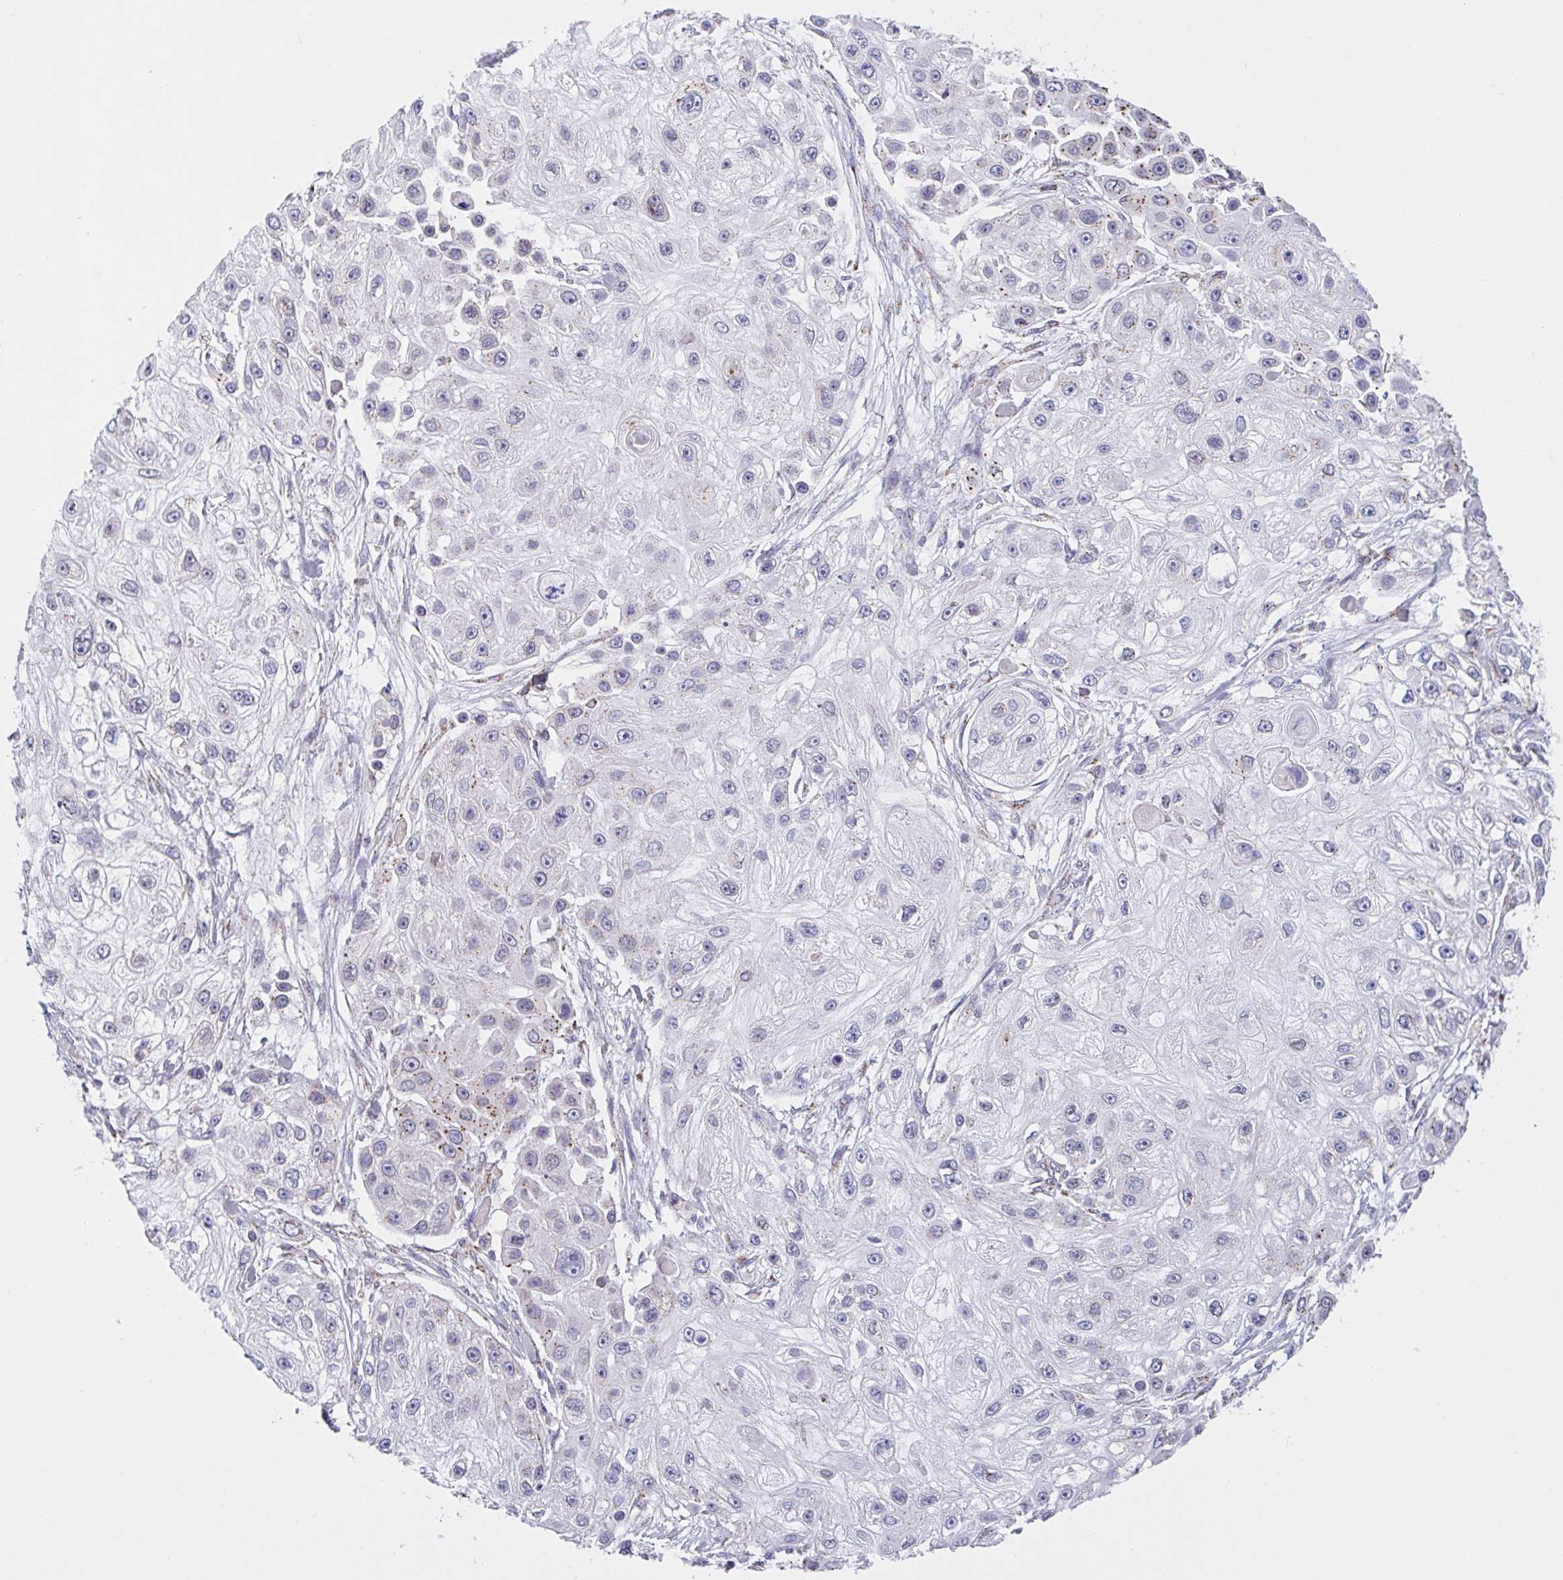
{"staining": {"intensity": "moderate", "quantity": "25%-75%", "location": "cytoplasmic/membranous"}, "tissue": "skin cancer", "cell_type": "Tumor cells", "image_type": "cancer", "snomed": [{"axis": "morphology", "description": "Squamous cell carcinoma, NOS"}, {"axis": "topography", "description": "Skin"}], "caption": "This is a histology image of immunohistochemistry (IHC) staining of skin squamous cell carcinoma, which shows moderate staining in the cytoplasmic/membranous of tumor cells.", "gene": "PROSER3", "patient": {"sex": "male", "age": 67}}